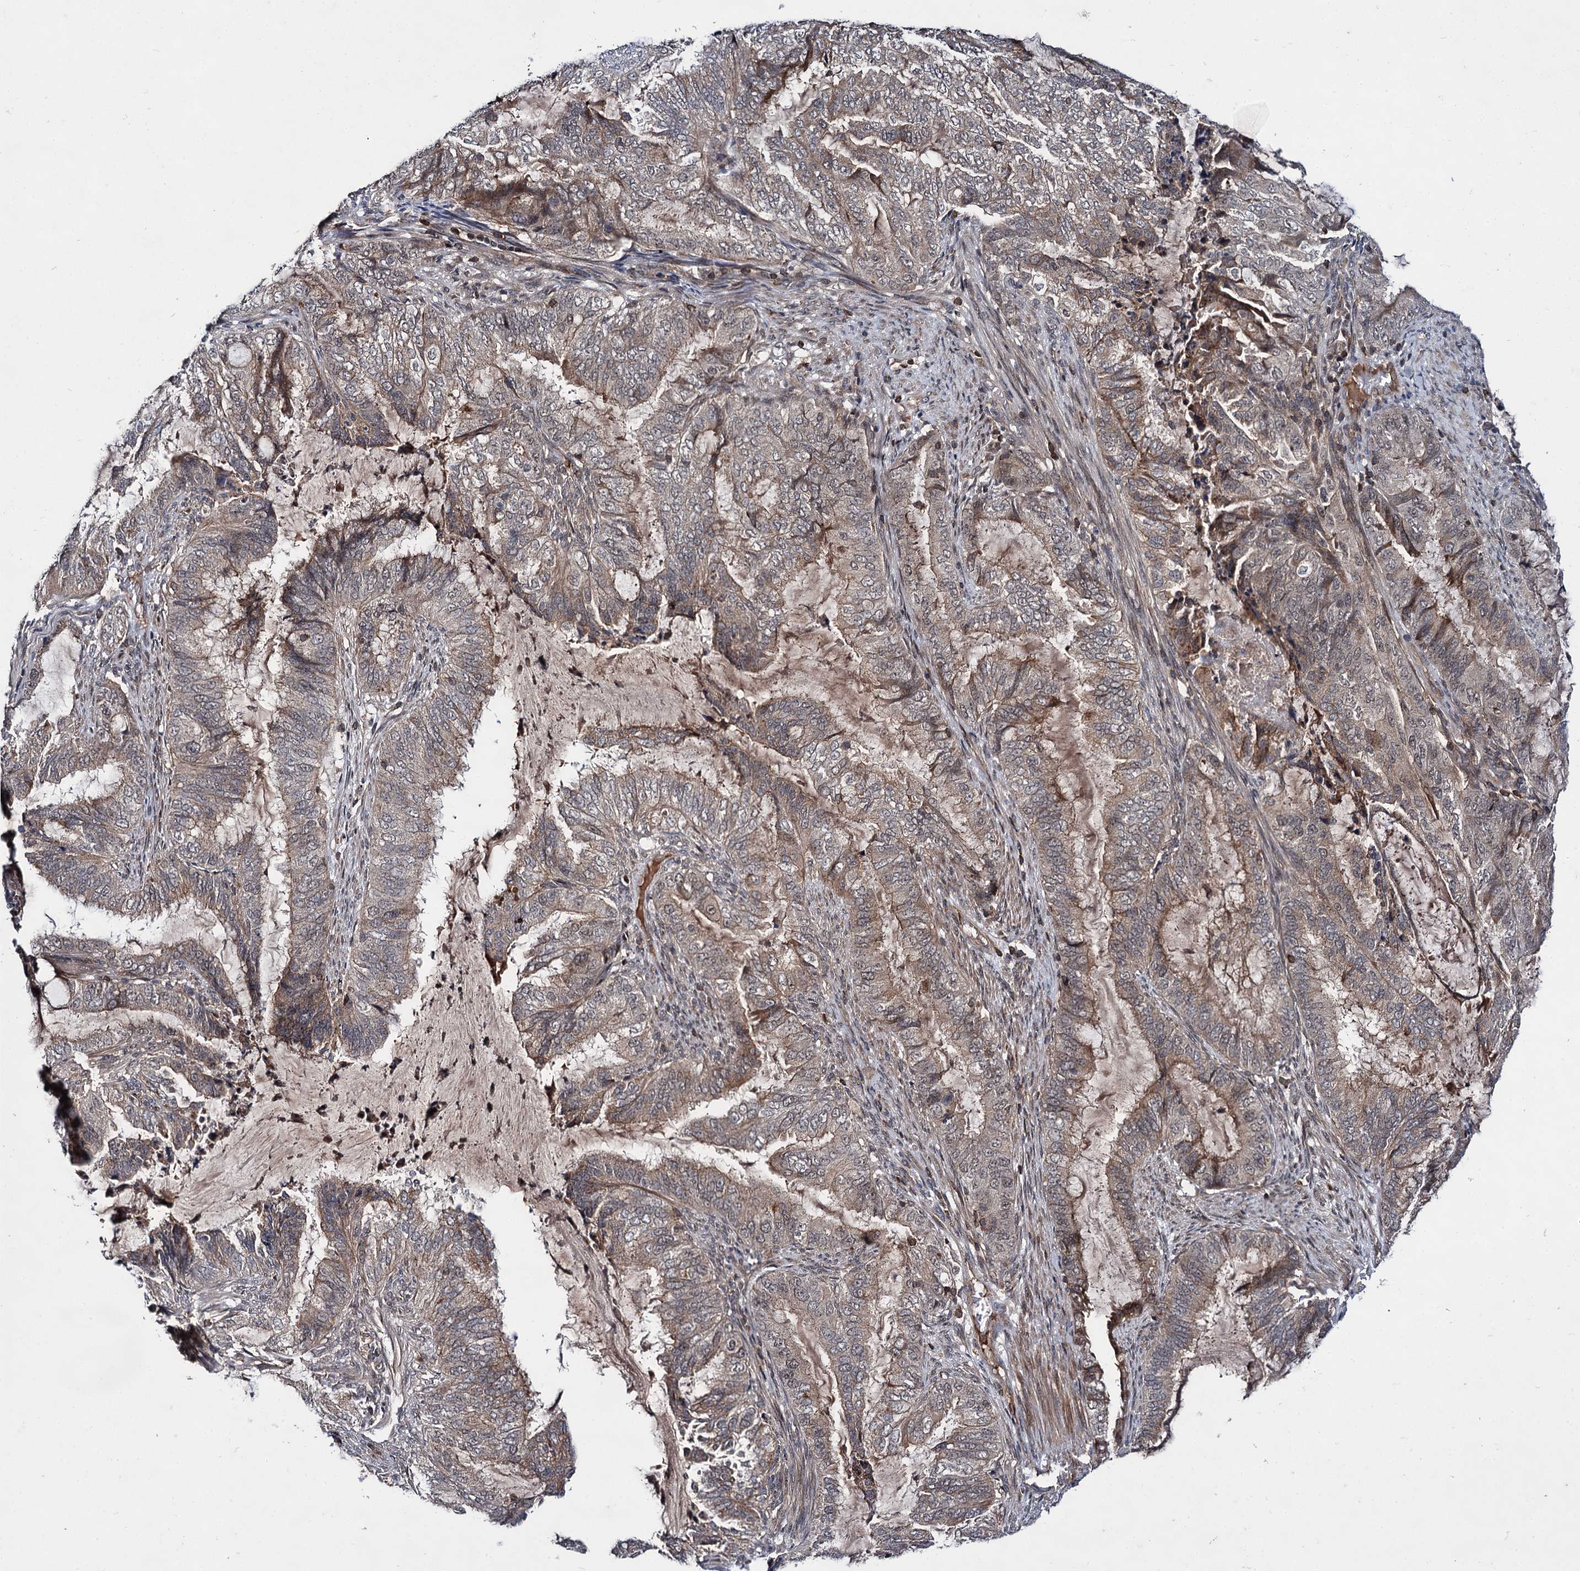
{"staining": {"intensity": "weak", "quantity": "25%-75%", "location": "cytoplasmic/membranous"}, "tissue": "endometrial cancer", "cell_type": "Tumor cells", "image_type": "cancer", "snomed": [{"axis": "morphology", "description": "Adenocarcinoma, NOS"}, {"axis": "topography", "description": "Endometrium"}], "caption": "Endometrial cancer stained for a protein (brown) shows weak cytoplasmic/membranous positive staining in approximately 25%-75% of tumor cells.", "gene": "ABLIM1", "patient": {"sex": "female", "age": 51}}